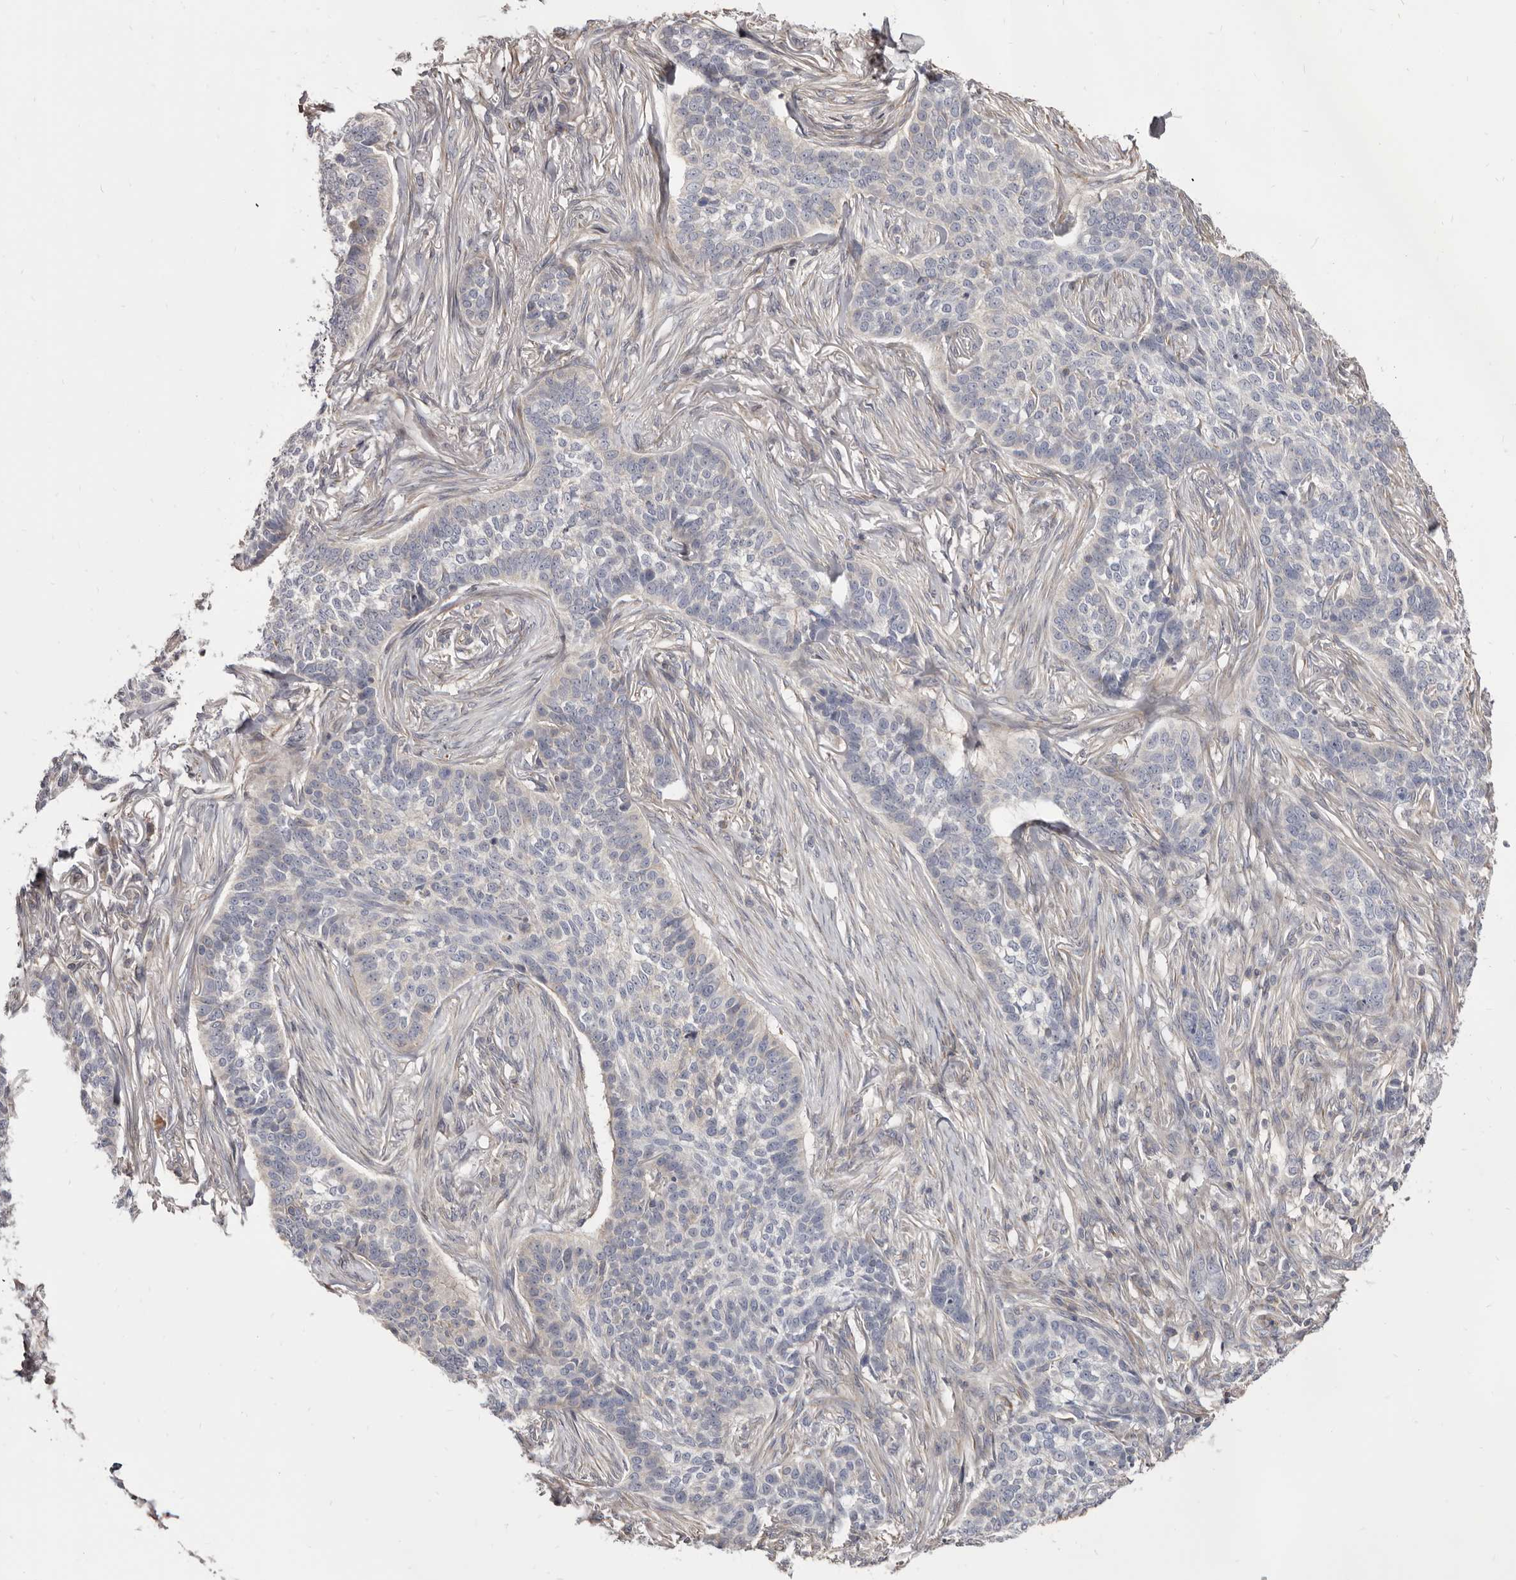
{"staining": {"intensity": "negative", "quantity": "none", "location": "none"}, "tissue": "skin cancer", "cell_type": "Tumor cells", "image_type": "cancer", "snomed": [{"axis": "morphology", "description": "Basal cell carcinoma"}, {"axis": "topography", "description": "Skin"}], "caption": "Skin cancer stained for a protein using immunohistochemistry (IHC) demonstrates no expression tumor cells.", "gene": "FAS", "patient": {"sex": "male", "age": 85}}